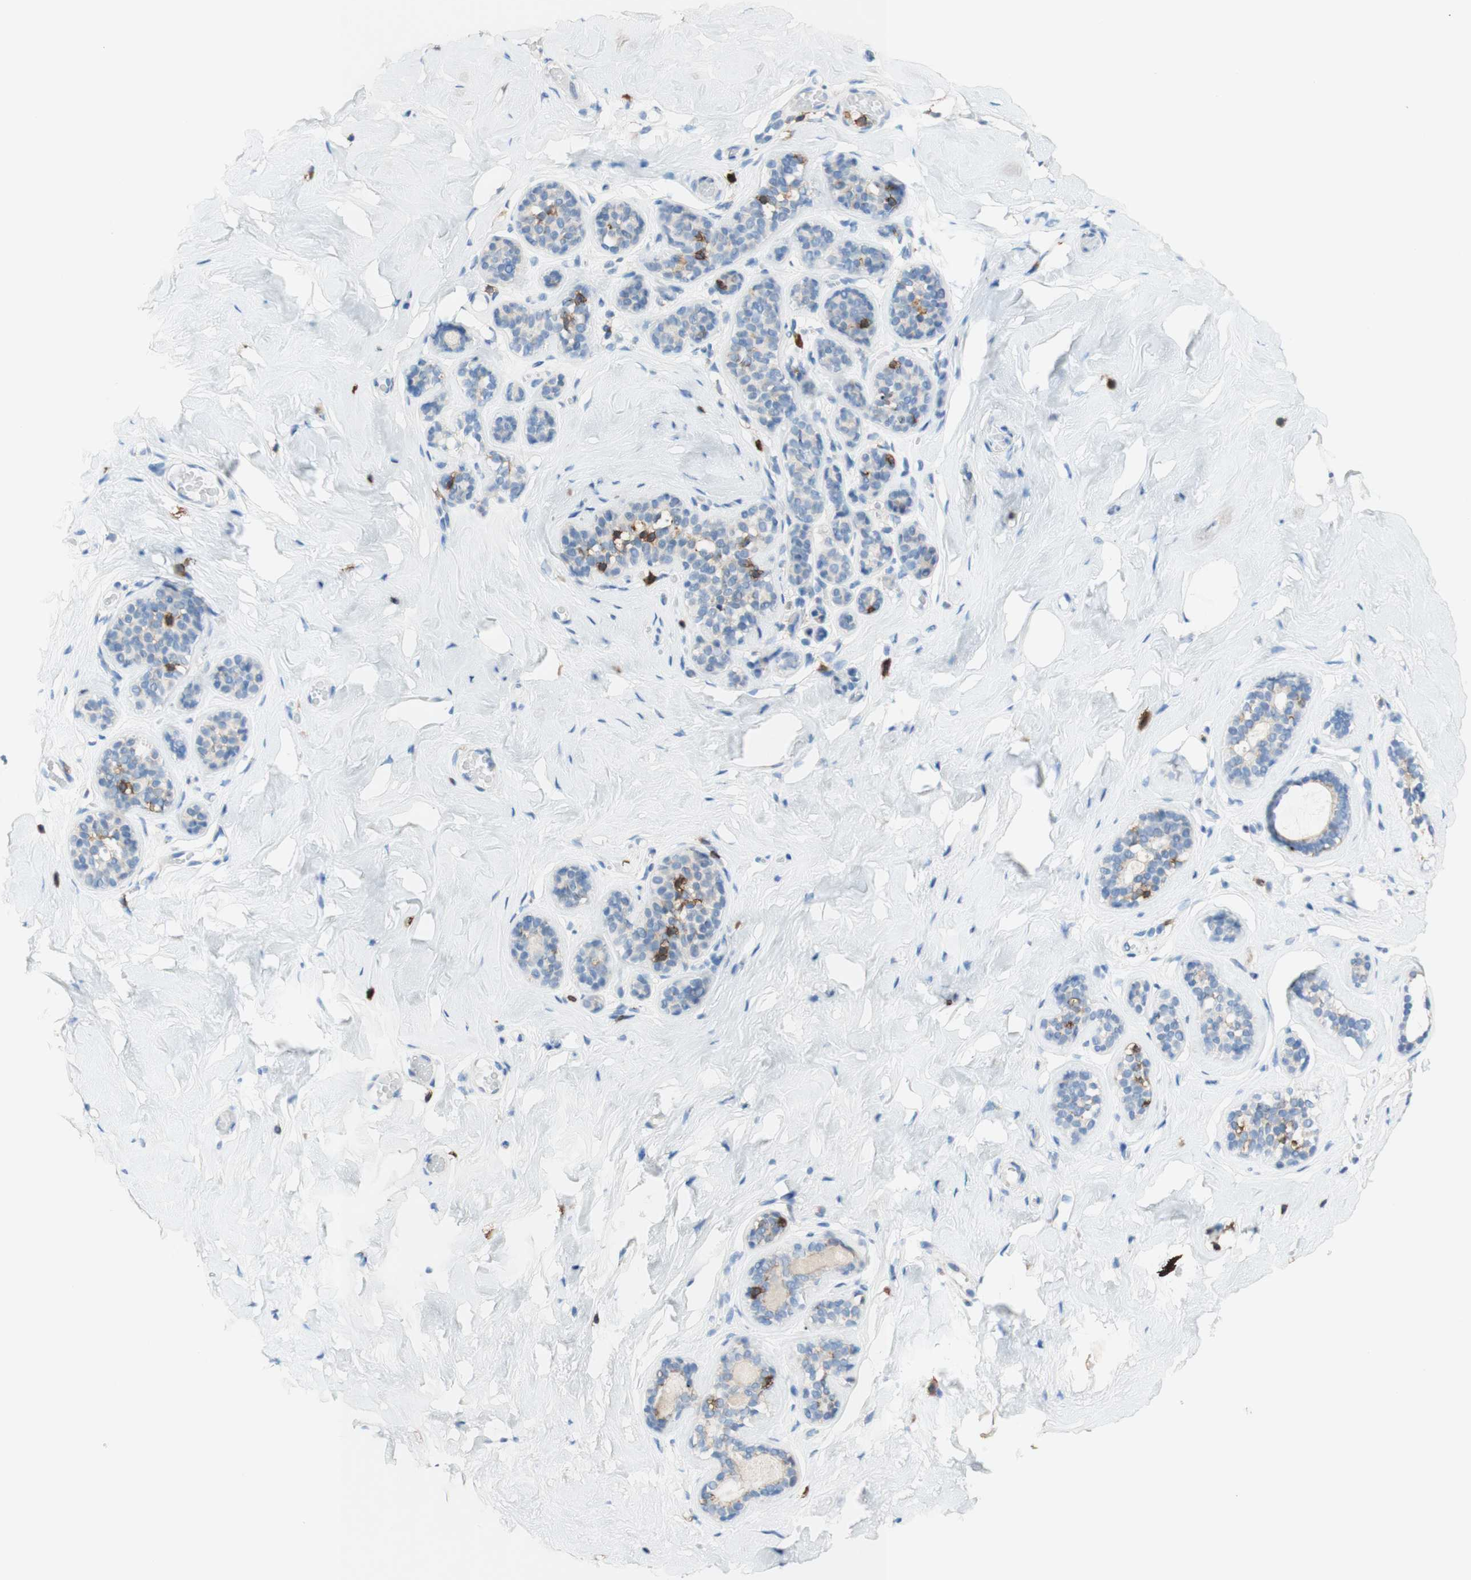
{"staining": {"intensity": "negative", "quantity": "none", "location": "none"}, "tissue": "breast", "cell_type": "Adipocytes", "image_type": "normal", "snomed": [{"axis": "morphology", "description": "Normal tissue, NOS"}, {"axis": "topography", "description": "Breast"}], "caption": "This is an immunohistochemistry histopathology image of normal human breast. There is no expression in adipocytes.", "gene": "SPINK6", "patient": {"sex": "female", "age": 75}}